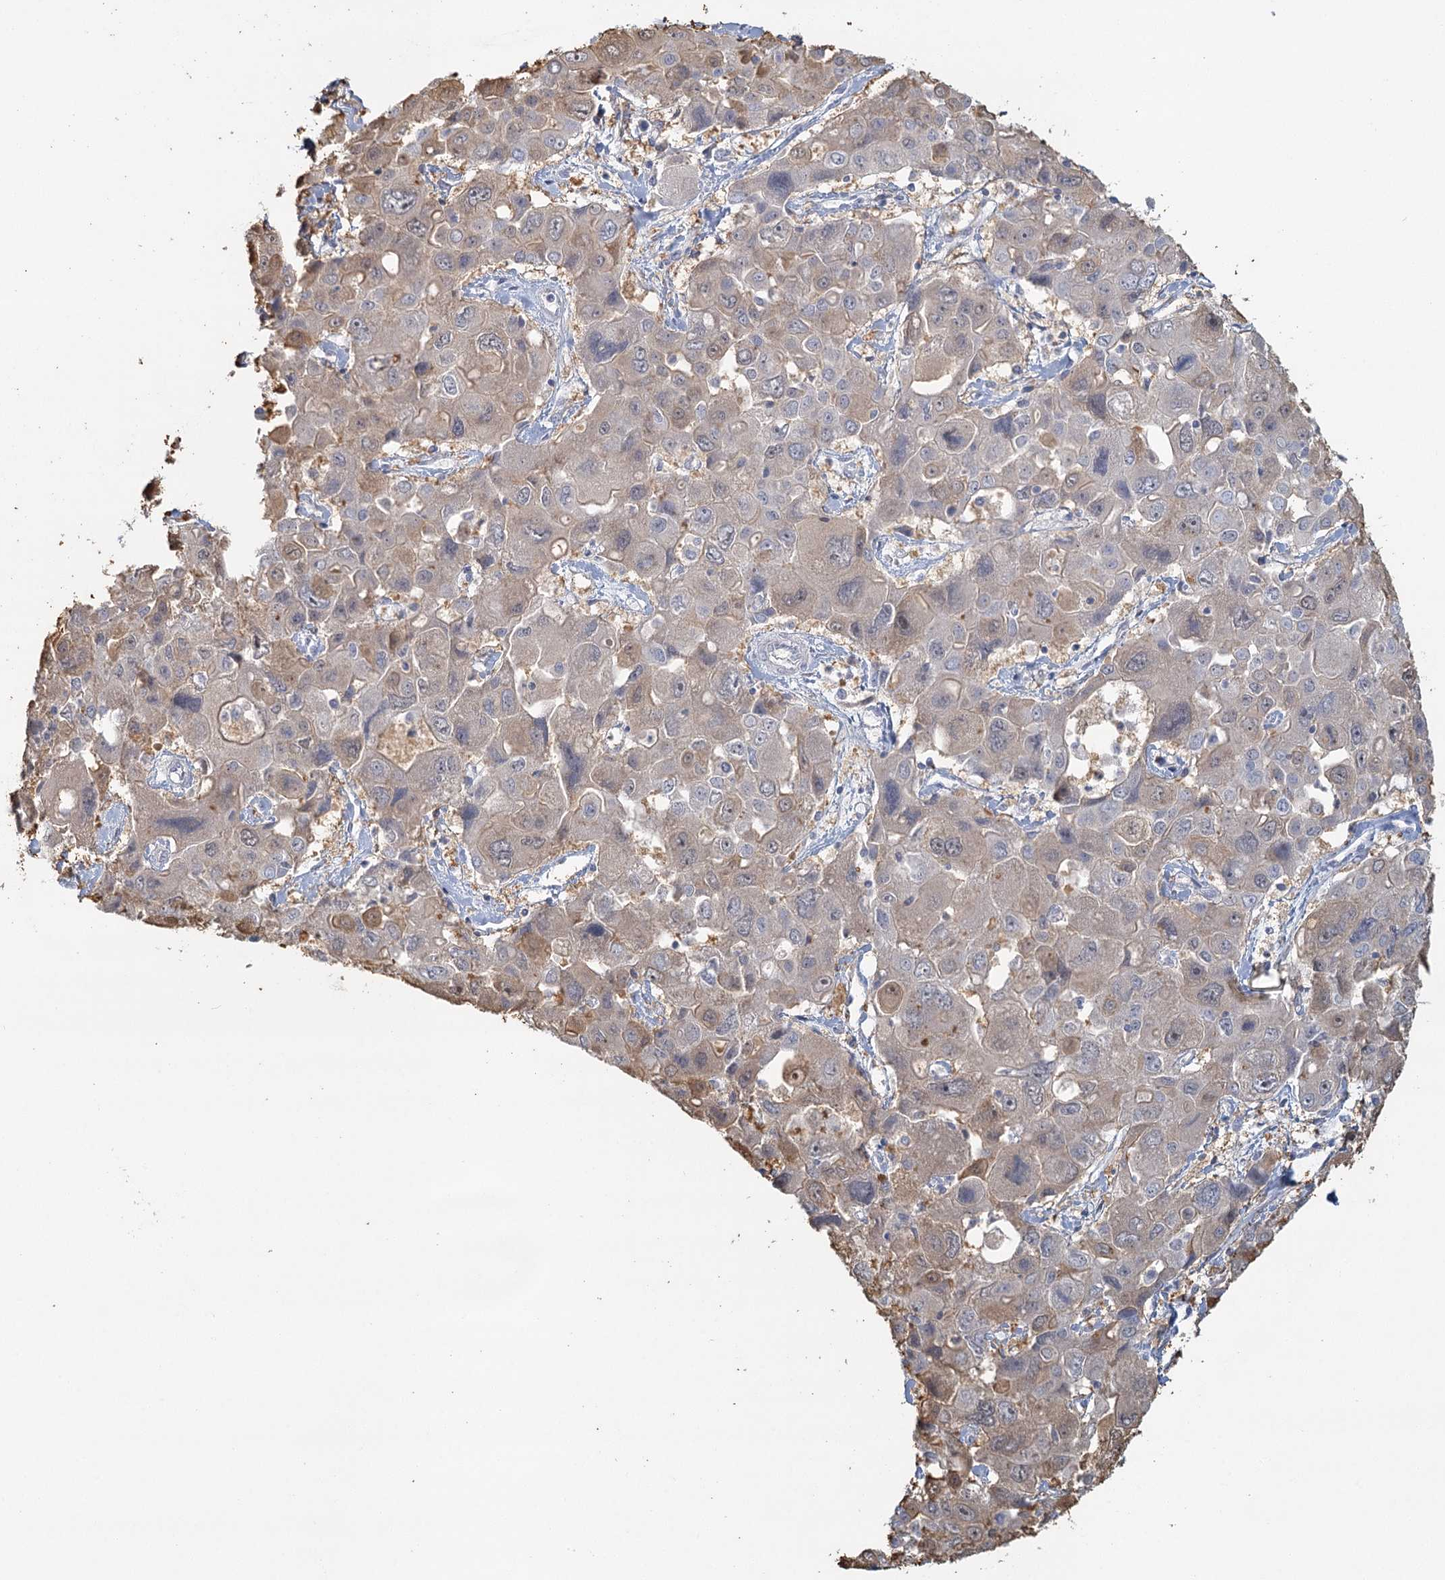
{"staining": {"intensity": "weak", "quantity": "25%-75%", "location": "cytoplasmic/membranous"}, "tissue": "liver cancer", "cell_type": "Tumor cells", "image_type": "cancer", "snomed": [{"axis": "morphology", "description": "Cholangiocarcinoma"}, {"axis": "topography", "description": "Liver"}], "caption": "Liver cancer (cholangiocarcinoma) stained with immunohistochemistry (IHC) shows weak cytoplasmic/membranous positivity in approximately 25%-75% of tumor cells.", "gene": "MYO7B", "patient": {"sex": "male", "age": 67}}